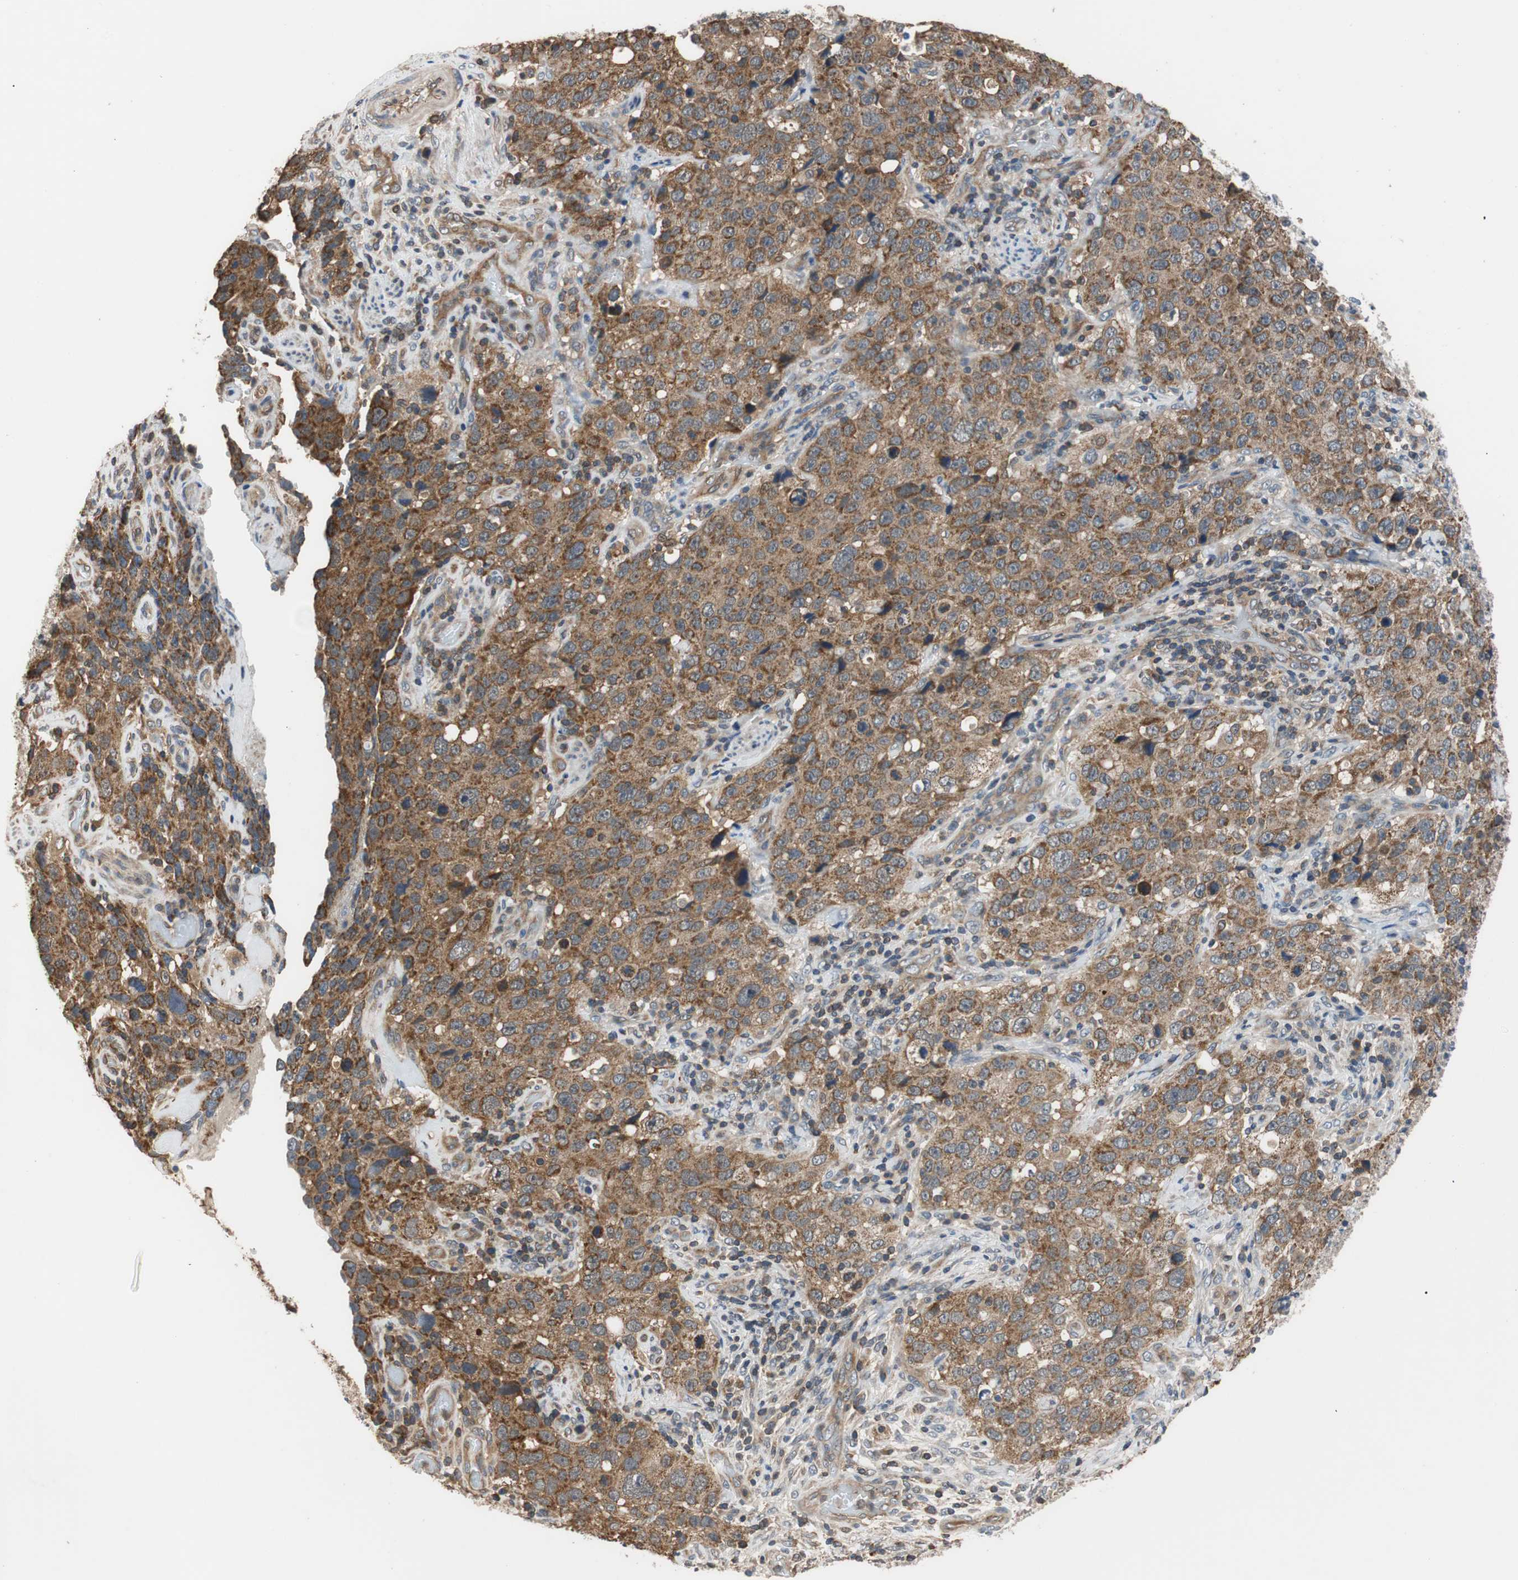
{"staining": {"intensity": "strong", "quantity": ">75%", "location": "cytoplasmic/membranous"}, "tissue": "stomach cancer", "cell_type": "Tumor cells", "image_type": "cancer", "snomed": [{"axis": "morphology", "description": "Normal tissue, NOS"}, {"axis": "morphology", "description": "Adenocarcinoma, NOS"}, {"axis": "topography", "description": "Stomach"}], "caption": "A histopathology image showing strong cytoplasmic/membranous staining in approximately >75% of tumor cells in adenocarcinoma (stomach), as visualized by brown immunohistochemical staining.", "gene": "MAP4K2", "patient": {"sex": "male", "age": 48}}